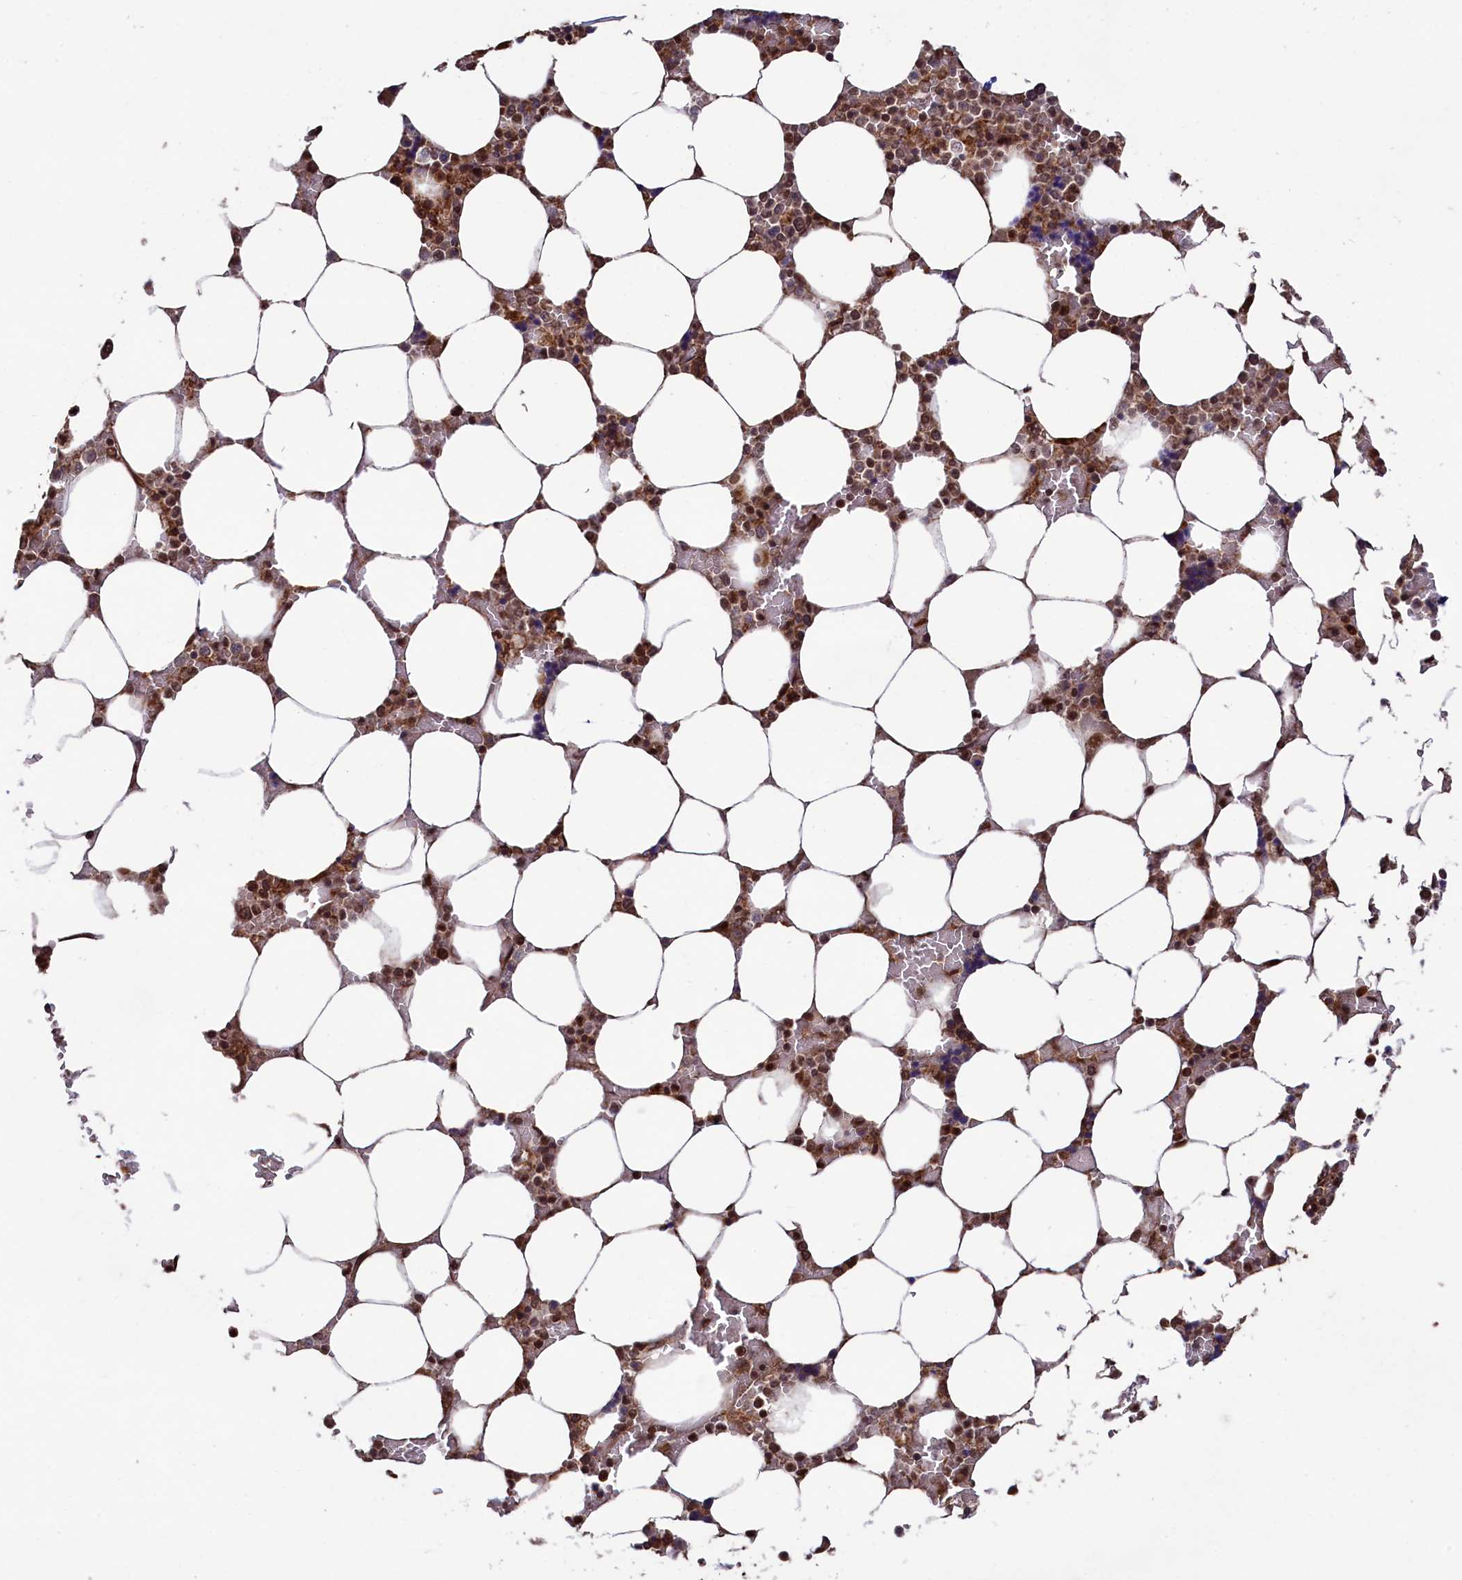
{"staining": {"intensity": "strong", "quantity": "25%-75%", "location": "cytoplasmic/membranous,nuclear"}, "tissue": "bone marrow", "cell_type": "Hematopoietic cells", "image_type": "normal", "snomed": [{"axis": "morphology", "description": "Normal tissue, NOS"}, {"axis": "topography", "description": "Bone marrow"}], "caption": "Immunohistochemistry (IHC) staining of unremarkable bone marrow, which exhibits high levels of strong cytoplasmic/membranous,nuclear expression in about 25%-75% of hematopoietic cells indicating strong cytoplasmic/membranous,nuclear protein expression. The staining was performed using DAB (3,3'-diaminobenzidine) (brown) for protein detection and nuclei were counterstained in hematoxylin (blue).", "gene": "NAE1", "patient": {"sex": "male", "age": 64}}